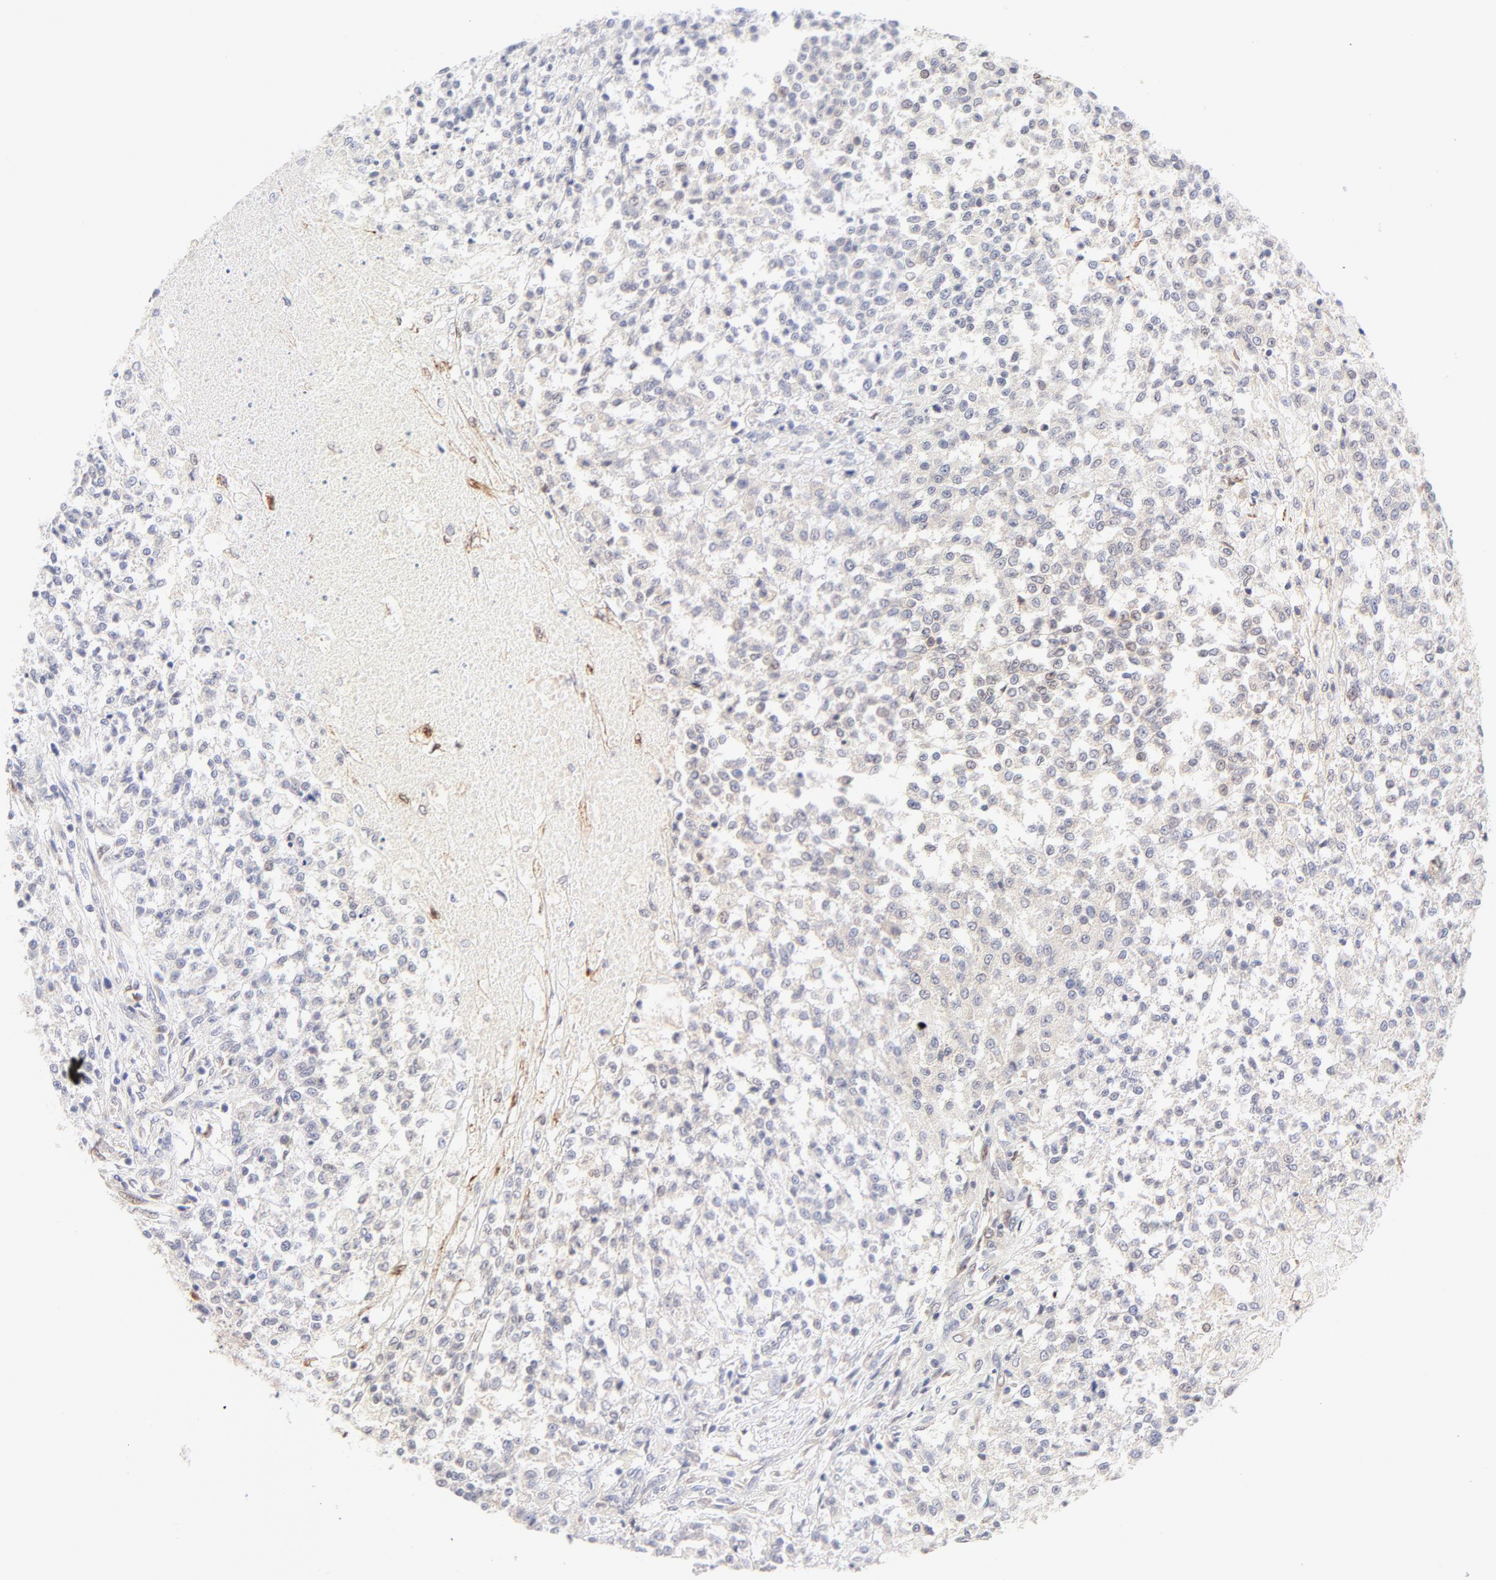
{"staining": {"intensity": "negative", "quantity": "none", "location": "none"}, "tissue": "testis cancer", "cell_type": "Tumor cells", "image_type": "cancer", "snomed": [{"axis": "morphology", "description": "Seminoma, NOS"}, {"axis": "topography", "description": "Testis"}], "caption": "A histopathology image of human seminoma (testis) is negative for staining in tumor cells.", "gene": "RPS6KA1", "patient": {"sex": "male", "age": 59}}